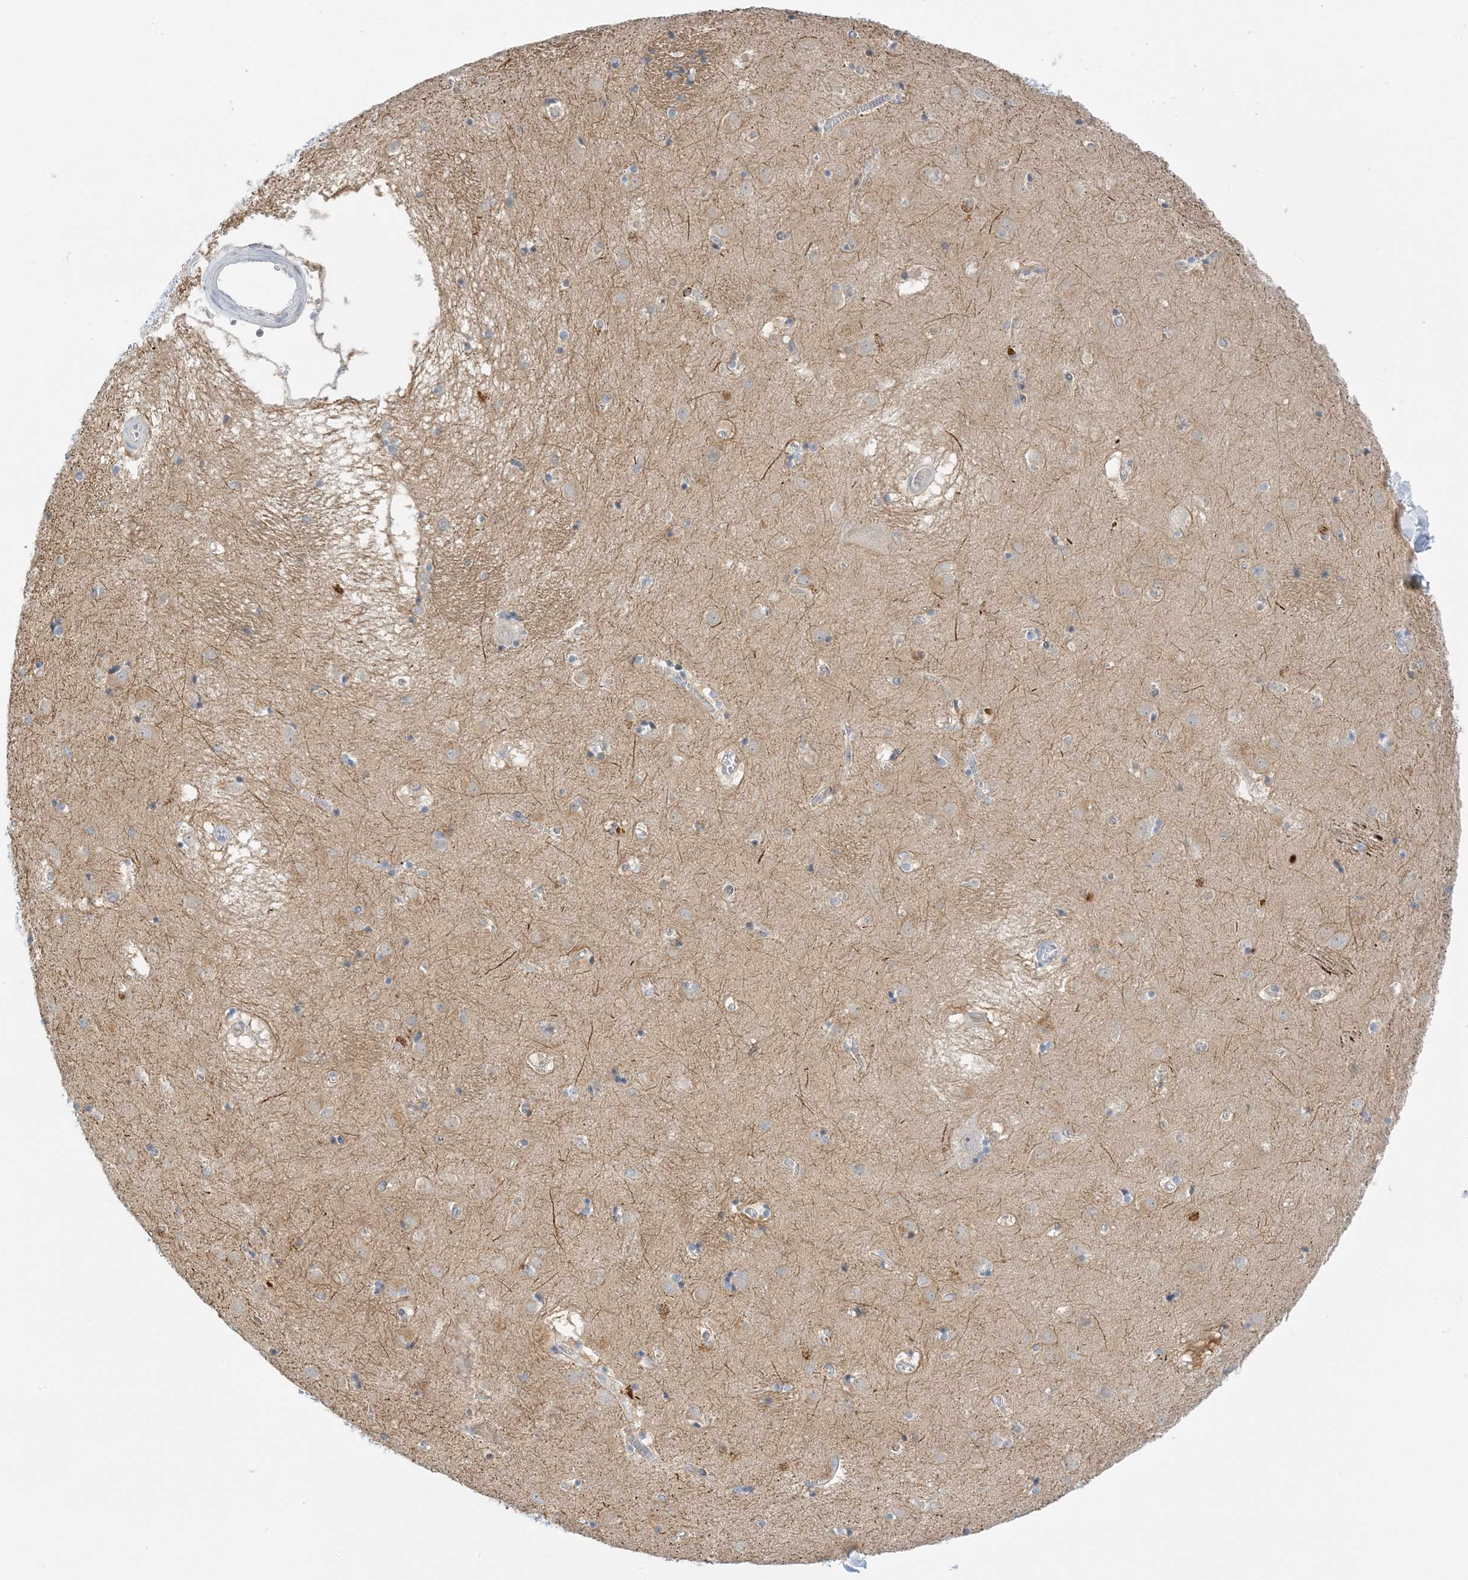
{"staining": {"intensity": "negative", "quantity": "none", "location": "none"}, "tissue": "caudate", "cell_type": "Glial cells", "image_type": "normal", "snomed": [{"axis": "morphology", "description": "Normal tissue, NOS"}, {"axis": "topography", "description": "Lateral ventricle wall"}], "caption": "A histopathology image of caudate stained for a protein reveals no brown staining in glial cells. (DAB (3,3'-diaminobenzidine) immunohistochemistry with hematoxylin counter stain).", "gene": "KIFBP", "patient": {"sex": "male", "age": 70}}